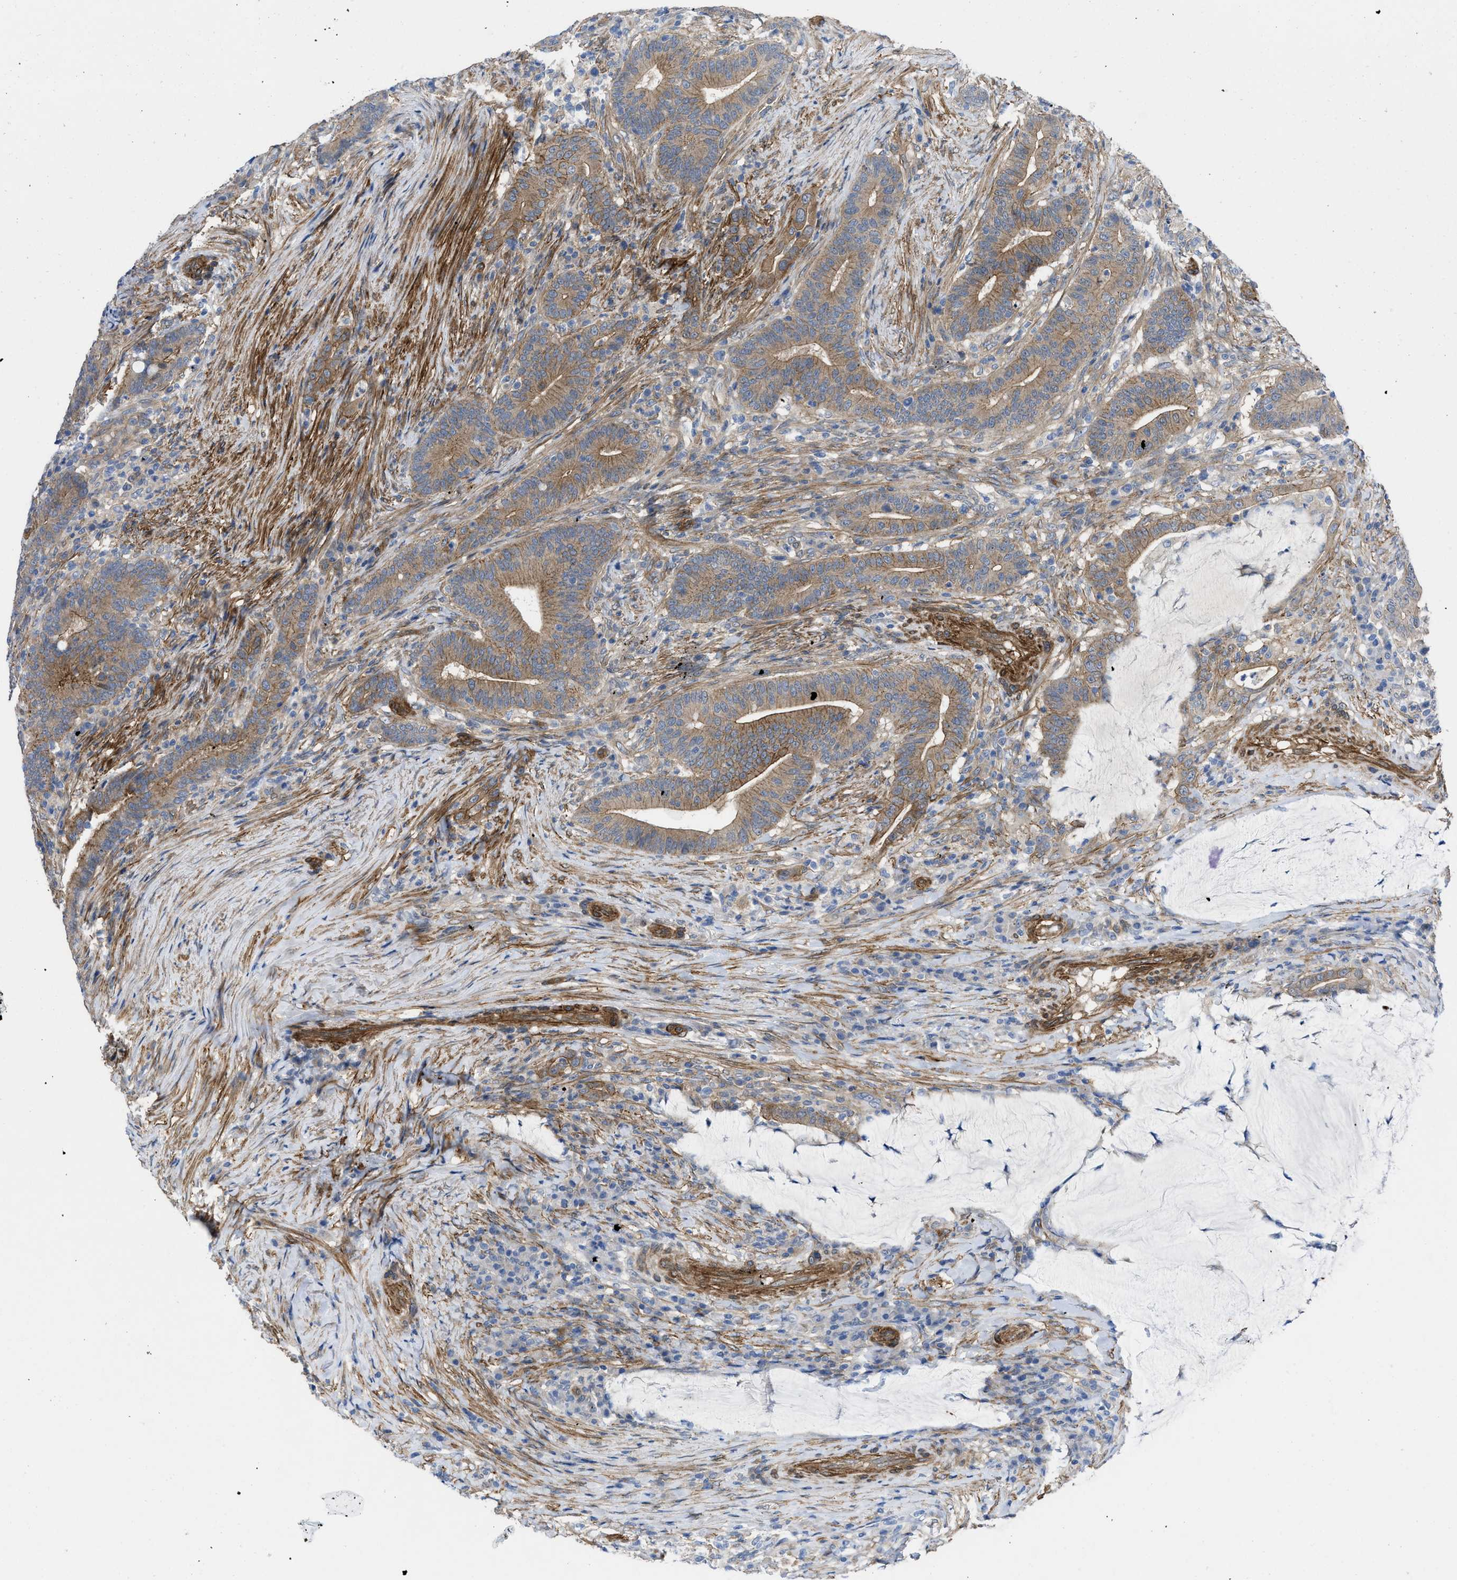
{"staining": {"intensity": "moderate", "quantity": ">75%", "location": "cytoplasmic/membranous"}, "tissue": "colorectal cancer", "cell_type": "Tumor cells", "image_type": "cancer", "snomed": [{"axis": "morphology", "description": "Normal tissue, NOS"}, {"axis": "morphology", "description": "Adenocarcinoma, NOS"}, {"axis": "topography", "description": "Colon"}], "caption": "A brown stain highlights moderate cytoplasmic/membranous staining of a protein in human colorectal cancer tumor cells.", "gene": "PDLIM5", "patient": {"sex": "female", "age": 66}}